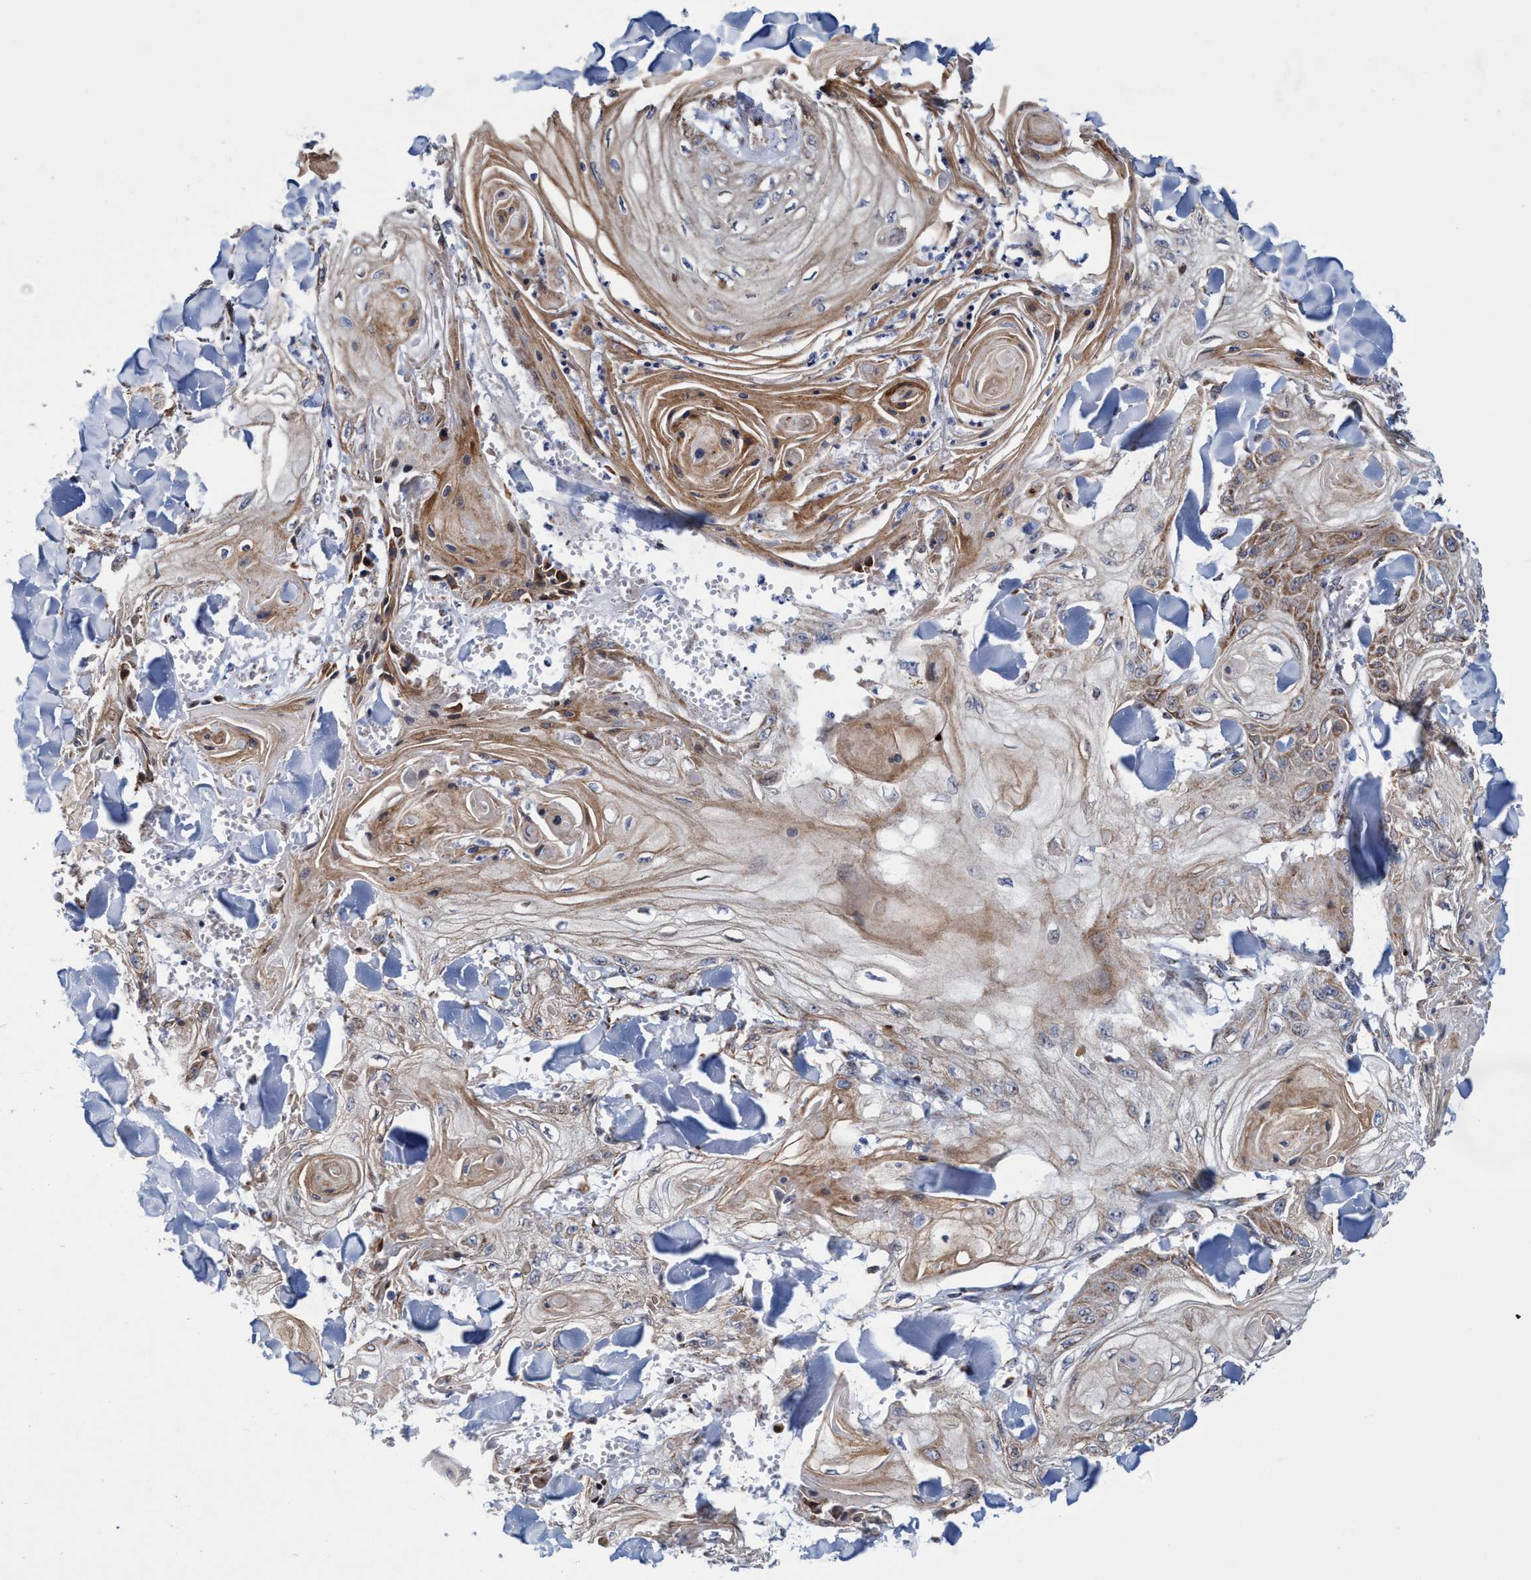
{"staining": {"intensity": "moderate", "quantity": ">75%", "location": "cytoplasmic/membranous"}, "tissue": "skin cancer", "cell_type": "Tumor cells", "image_type": "cancer", "snomed": [{"axis": "morphology", "description": "Squamous cell carcinoma, NOS"}, {"axis": "topography", "description": "Skin"}], "caption": "Immunohistochemistry image of neoplastic tissue: skin squamous cell carcinoma stained using immunohistochemistry exhibits medium levels of moderate protein expression localized specifically in the cytoplasmic/membranous of tumor cells, appearing as a cytoplasmic/membranous brown color.", "gene": "POLR1F", "patient": {"sex": "male", "age": 74}}